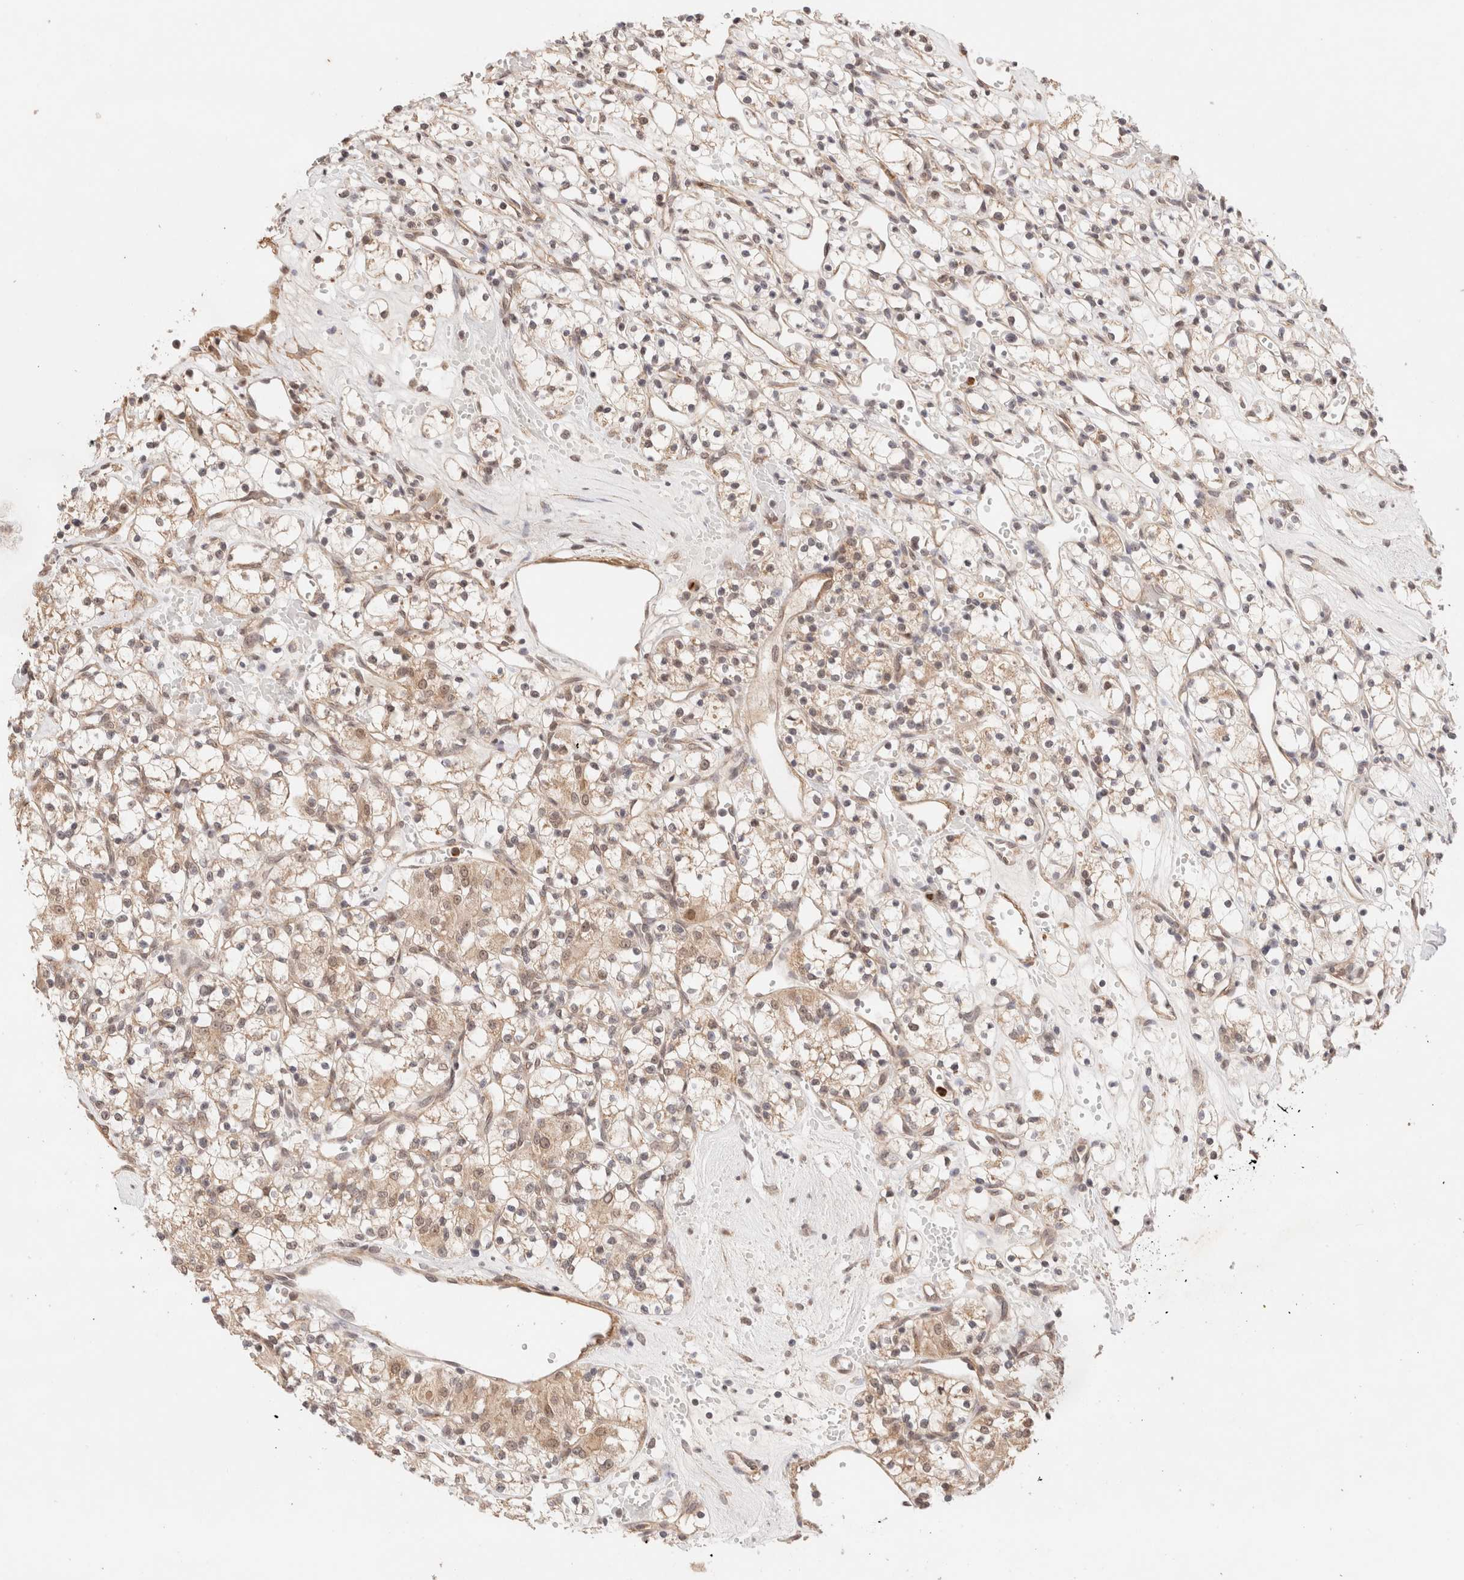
{"staining": {"intensity": "weak", "quantity": ">75%", "location": "cytoplasmic/membranous,nuclear"}, "tissue": "renal cancer", "cell_type": "Tumor cells", "image_type": "cancer", "snomed": [{"axis": "morphology", "description": "Adenocarcinoma, NOS"}, {"axis": "topography", "description": "Kidney"}], "caption": "Immunohistochemical staining of renal cancer exhibits low levels of weak cytoplasmic/membranous and nuclear protein staining in about >75% of tumor cells.", "gene": "BRPF3", "patient": {"sex": "female", "age": 59}}